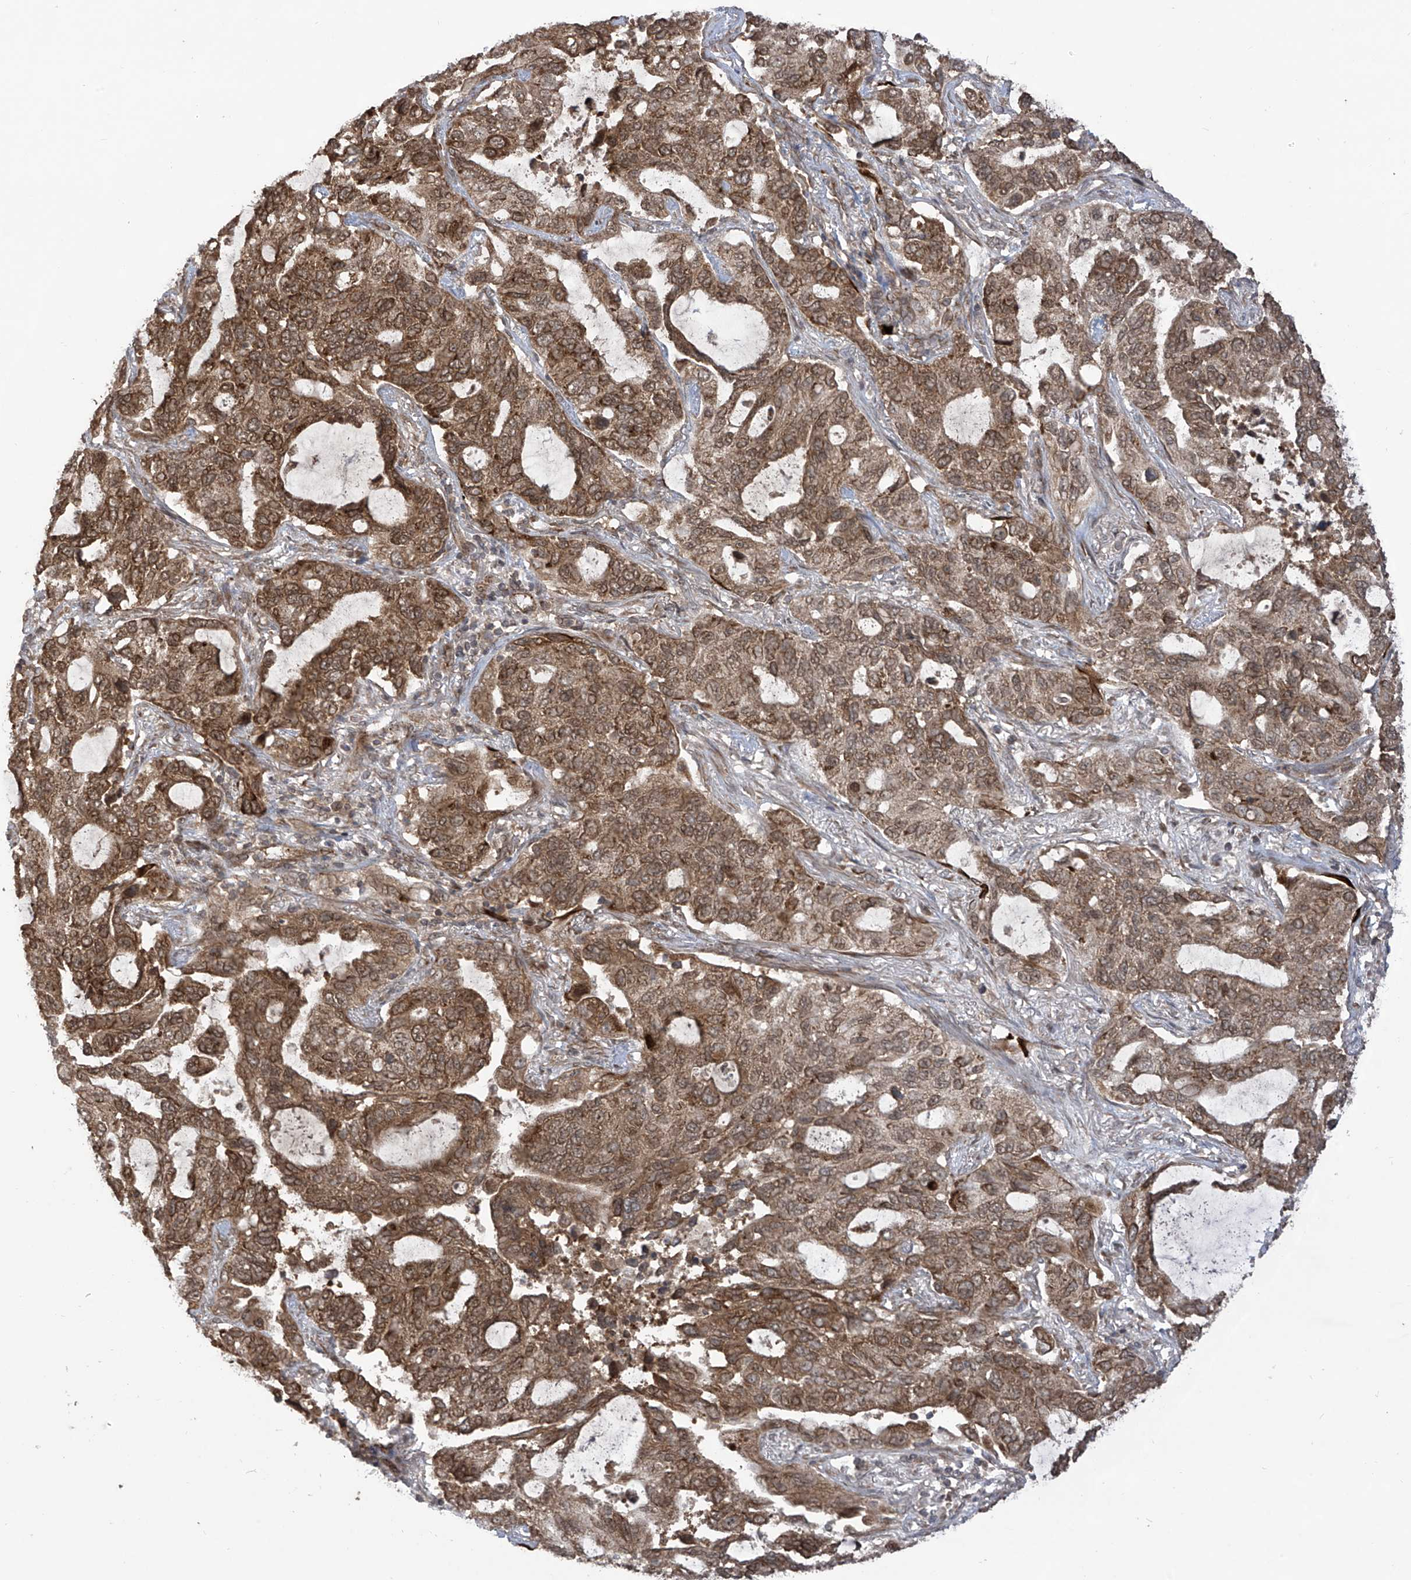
{"staining": {"intensity": "moderate", "quantity": ">75%", "location": "cytoplasmic/membranous"}, "tissue": "lung cancer", "cell_type": "Tumor cells", "image_type": "cancer", "snomed": [{"axis": "morphology", "description": "Adenocarcinoma, NOS"}, {"axis": "topography", "description": "Lung"}], "caption": "This histopathology image demonstrates IHC staining of lung cancer, with medium moderate cytoplasmic/membranous staining in approximately >75% of tumor cells.", "gene": "TRIM67", "patient": {"sex": "male", "age": 64}}